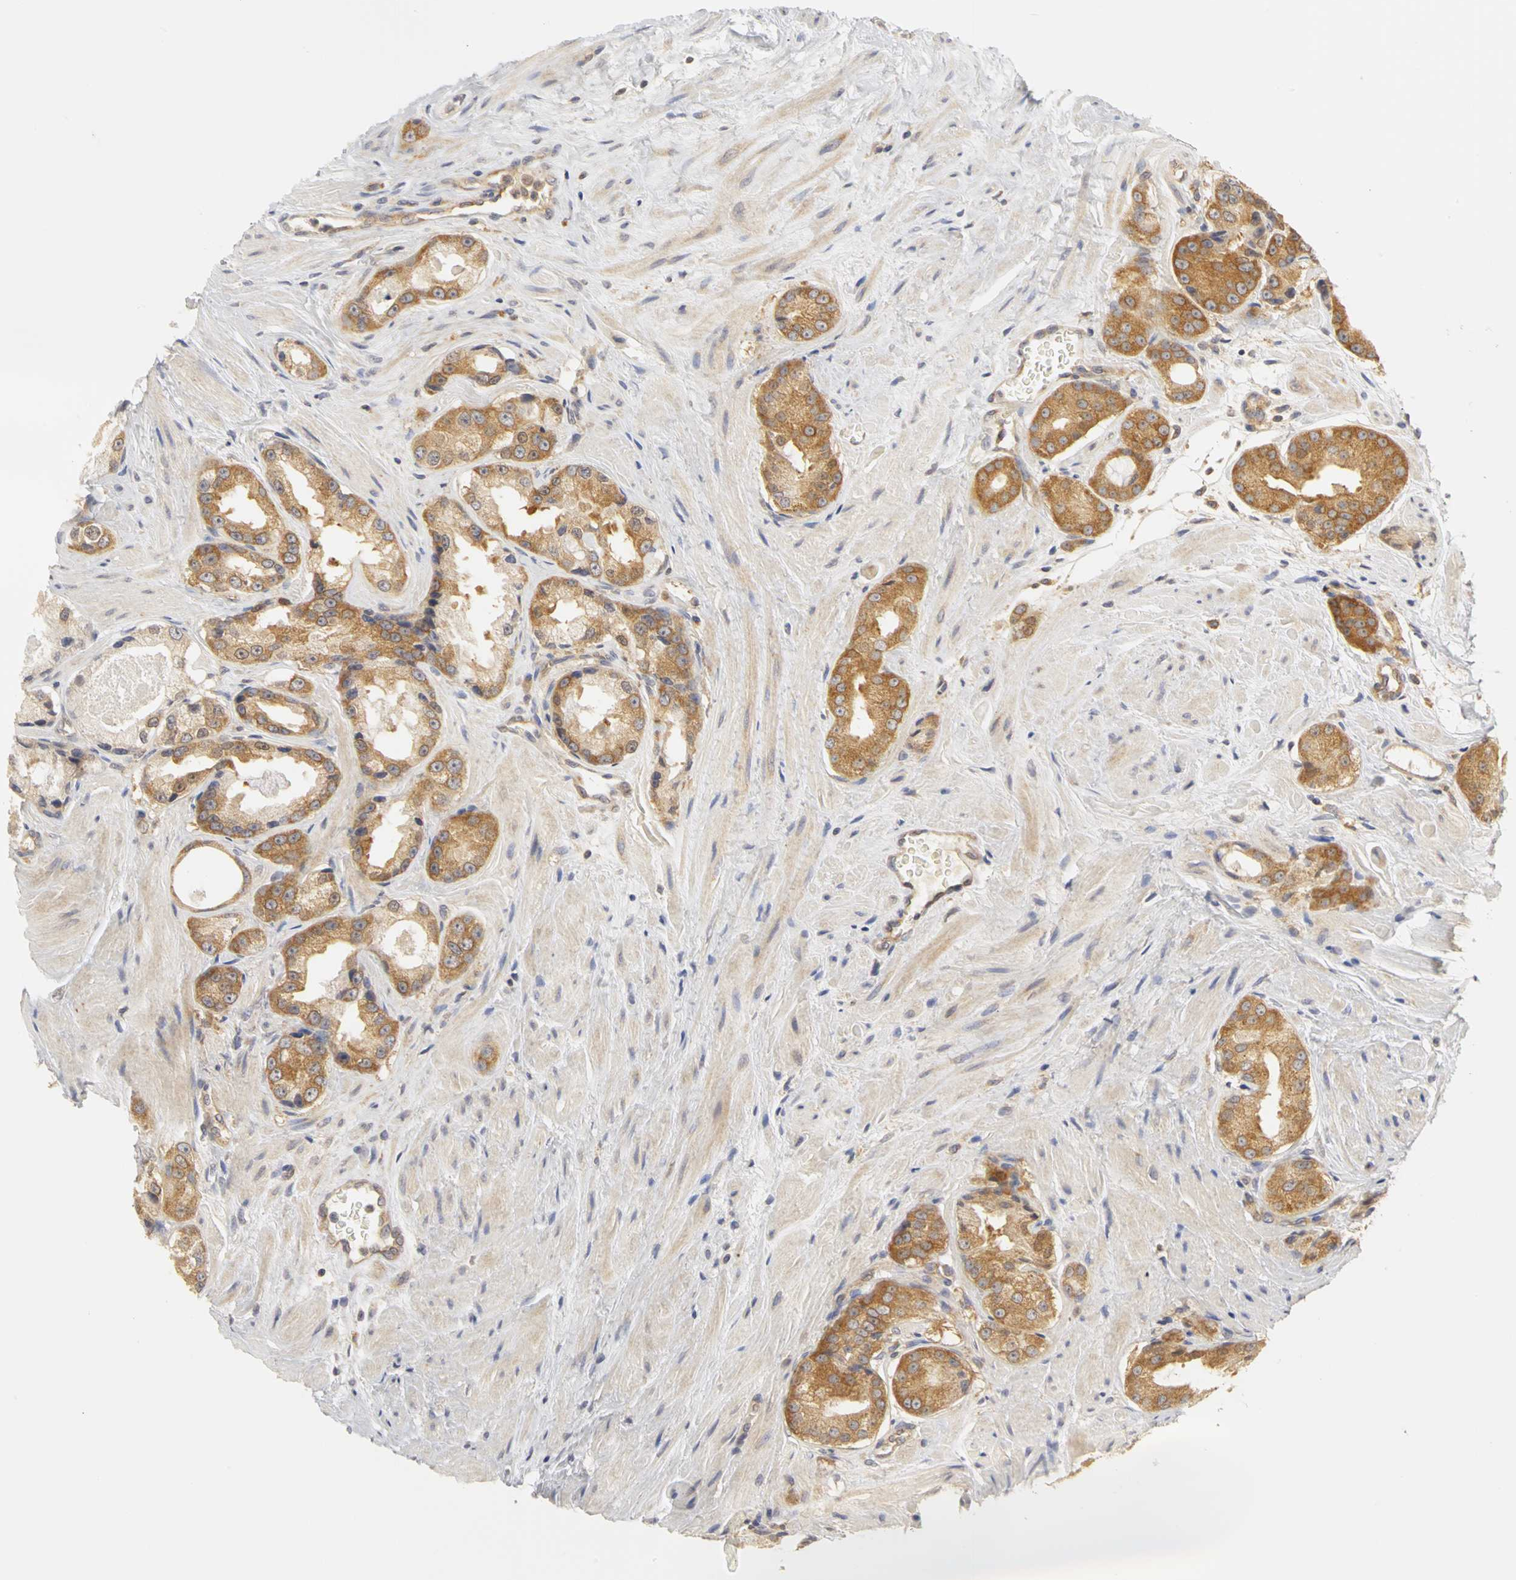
{"staining": {"intensity": "moderate", "quantity": ">75%", "location": "cytoplasmic/membranous"}, "tissue": "prostate cancer", "cell_type": "Tumor cells", "image_type": "cancer", "snomed": [{"axis": "morphology", "description": "Adenocarcinoma, Medium grade"}, {"axis": "topography", "description": "Prostate"}], "caption": "Tumor cells reveal medium levels of moderate cytoplasmic/membranous expression in approximately >75% of cells in prostate cancer.", "gene": "IRAK1", "patient": {"sex": "male", "age": 60}}